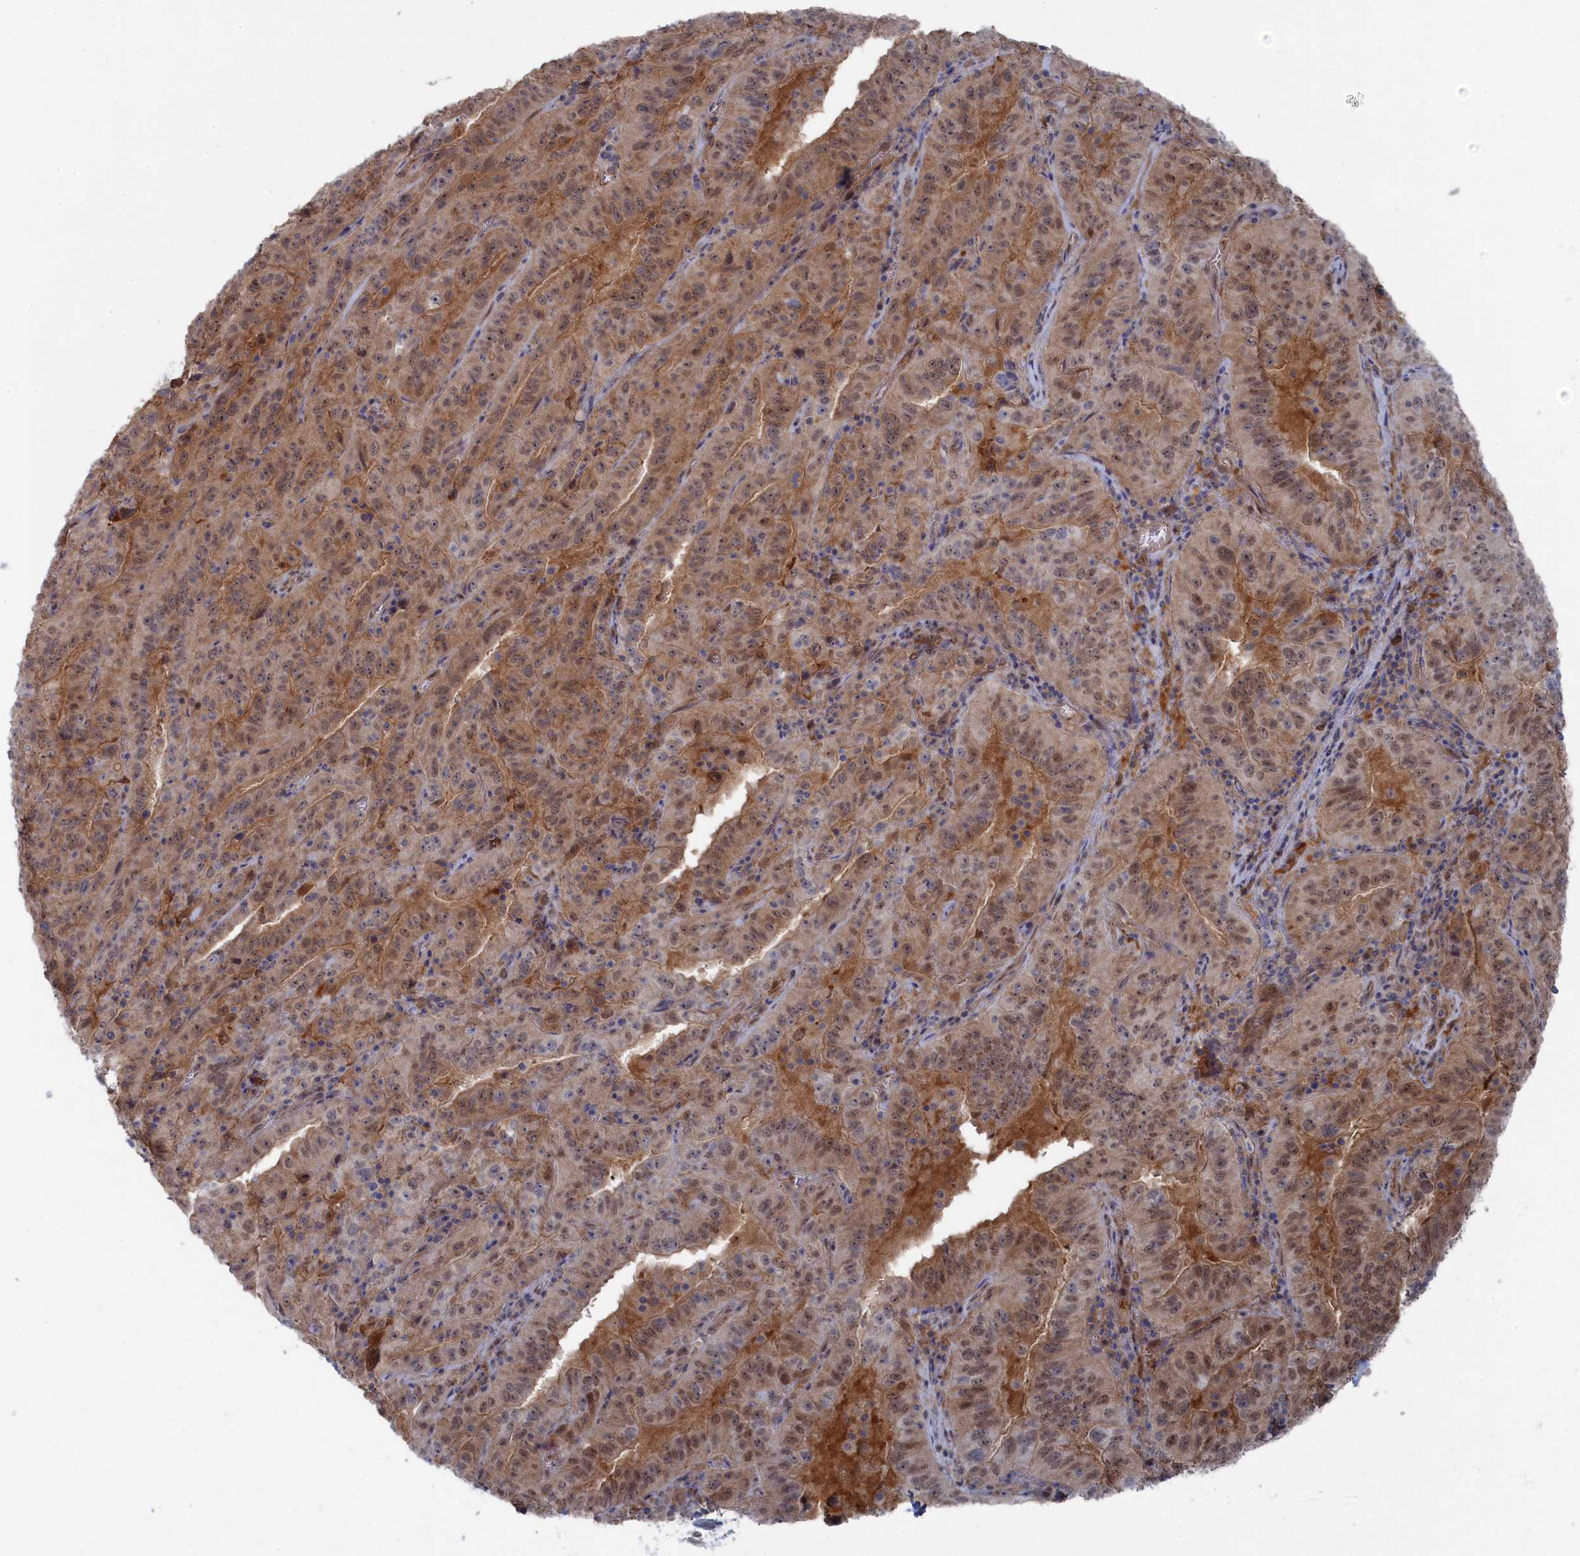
{"staining": {"intensity": "weak", "quantity": ">75%", "location": "nuclear"}, "tissue": "pancreatic cancer", "cell_type": "Tumor cells", "image_type": "cancer", "snomed": [{"axis": "morphology", "description": "Adenocarcinoma, NOS"}, {"axis": "topography", "description": "Pancreas"}], "caption": "Pancreatic cancer (adenocarcinoma) was stained to show a protein in brown. There is low levels of weak nuclear staining in about >75% of tumor cells. (IHC, brightfield microscopy, high magnification).", "gene": "IRGQ", "patient": {"sex": "male", "age": 63}}